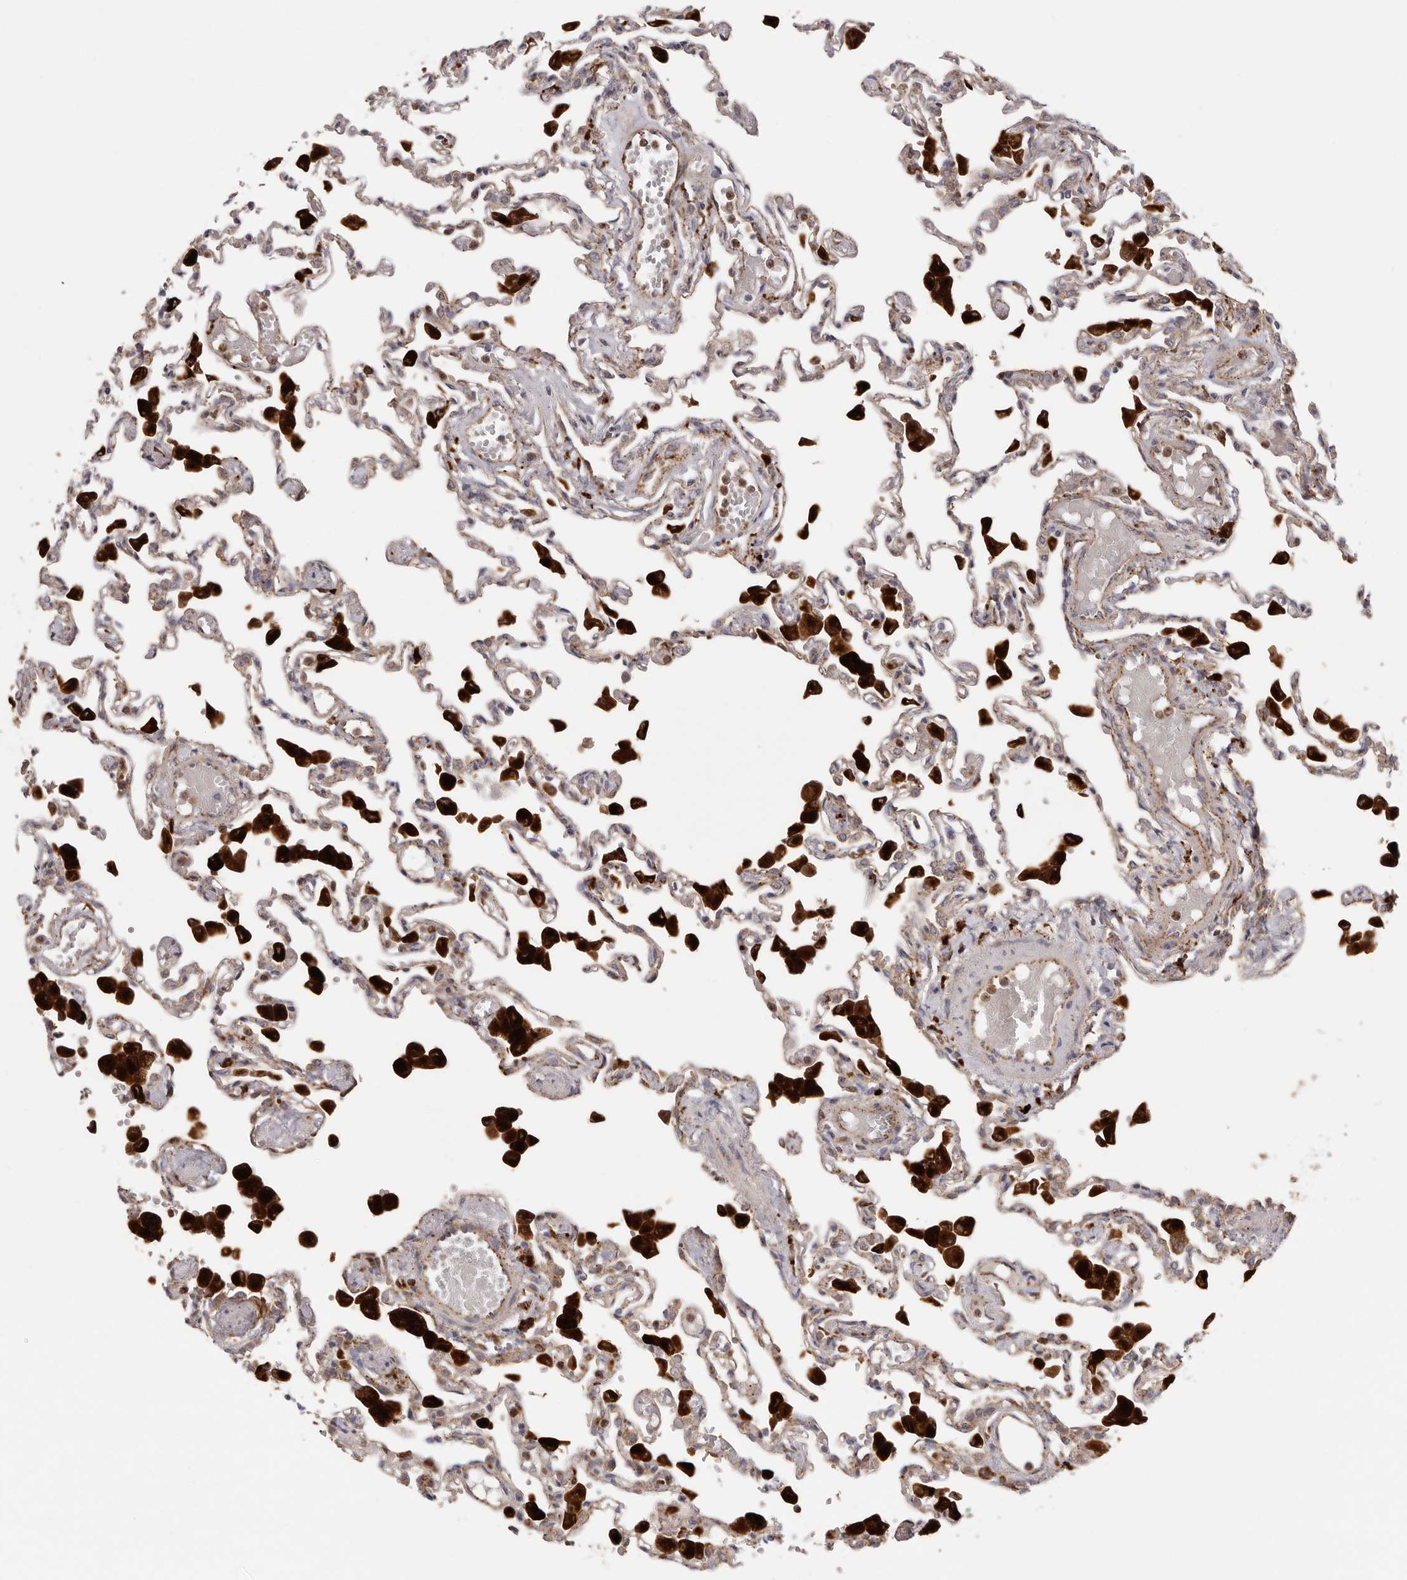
{"staining": {"intensity": "moderate", "quantity": "<25%", "location": "cytoplasmic/membranous"}, "tissue": "lung", "cell_type": "Alveolar cells", "image_type": "normal", "snomed": [{"axis": "morphology", "description": "Normal tissue, NOS"}, {"axis": "topography", "description": "Bronchus"}, {"axis": "topography", "description": "Lung"}], "caption": "IHC of unremarkable human lung demonstrates low levels of moderate cytoplasmic/membranous staining in approximately <25% of alveolar cells.", "gene": "GRN", "patient": {"sex": "female", "age": 49}}